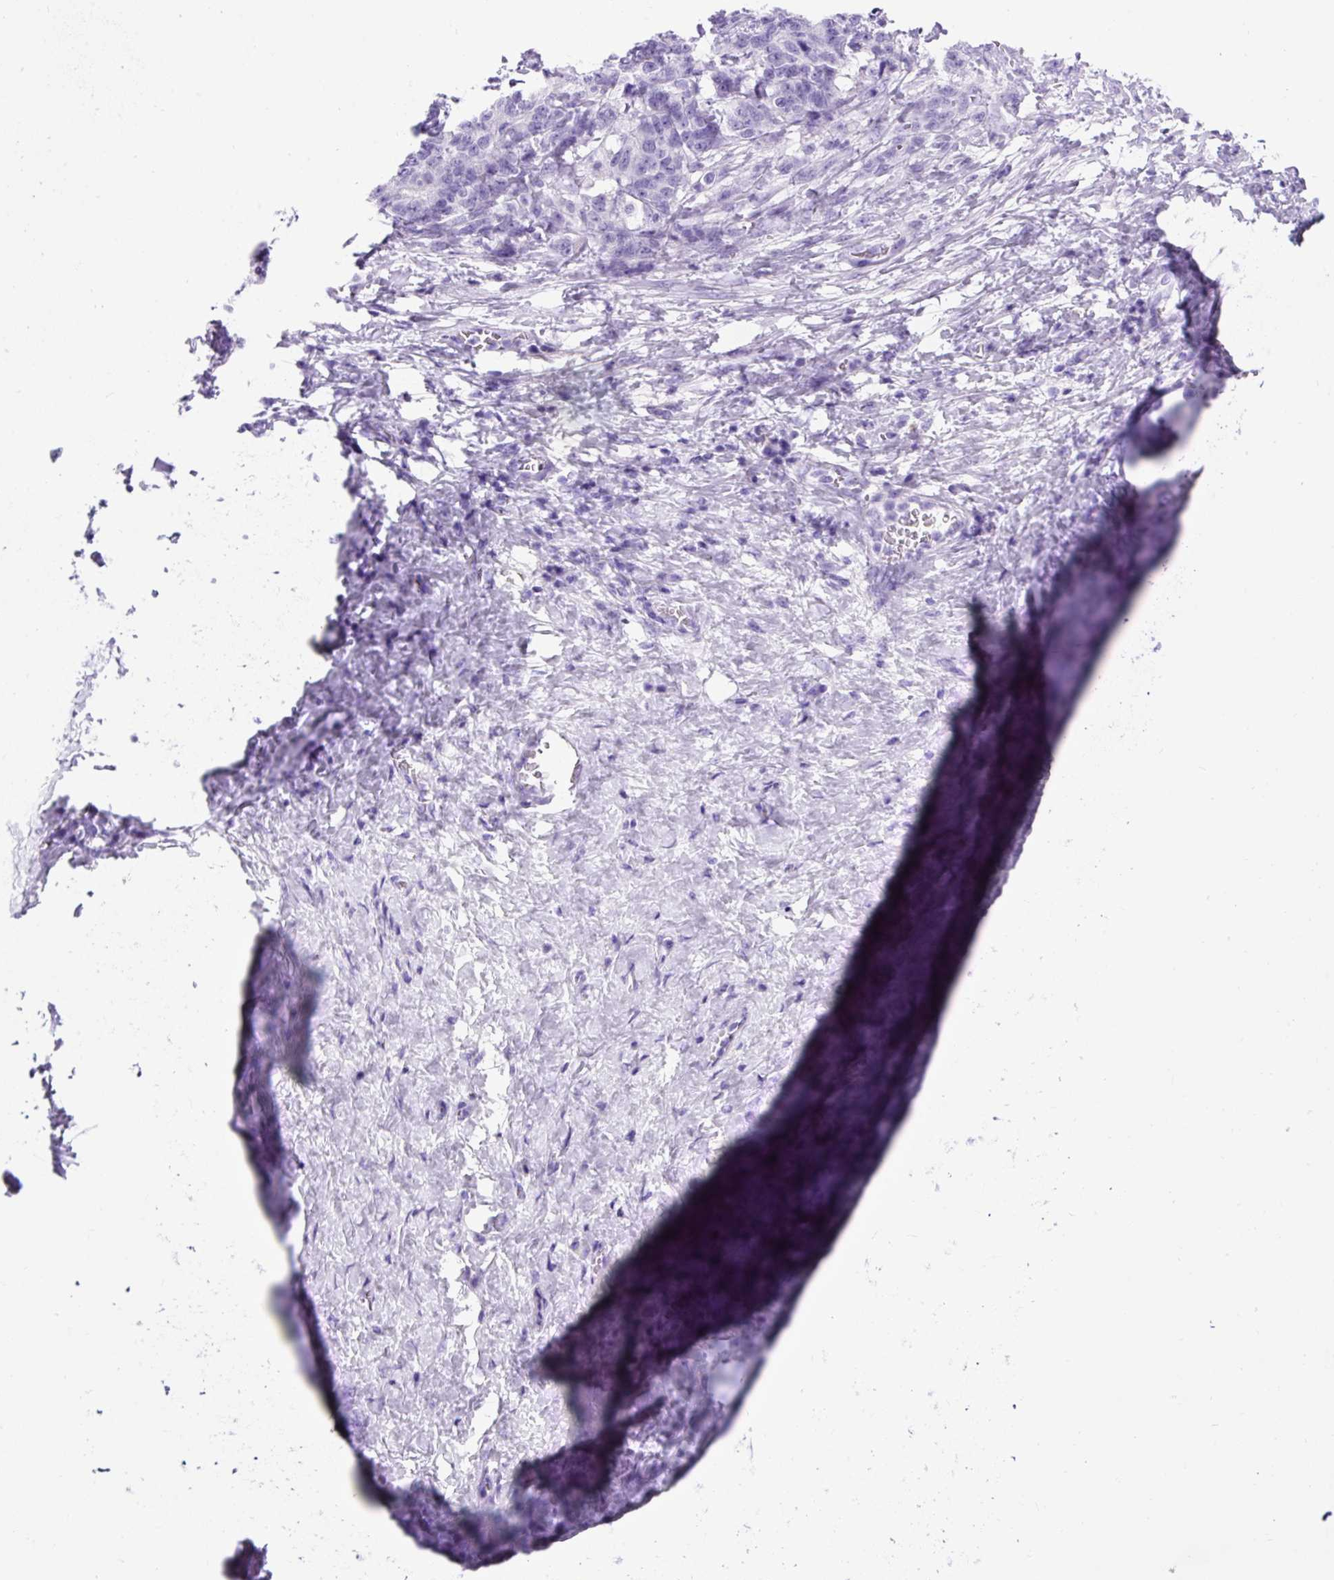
{"staining": {"intensity": "negative", "quantity": "none", "location": "none"}, "tissue": "stomach cancer", "cell_type": "Tumor cells", "image_type": "cancer", "snomed": [{"axis": "morphology", "description": "Normal tissue, NOS"}, {"axis": "morphology", "description": "Adenocarcinoma, NOS"}, {"axis": "topography", "description": "Stomach"}], "caption": "A high-resolution micrograph shows IHC staining of stomach adenocarcinoma, which shows no significant expression in tumor cells. (Stains: DAB immunohistochemistry with hematoxylin counter stain, Microscopy: brightfield microscopy at high magnification).", "gene": "PDIA2", "patient": {"sex": "female", "age": 64}}